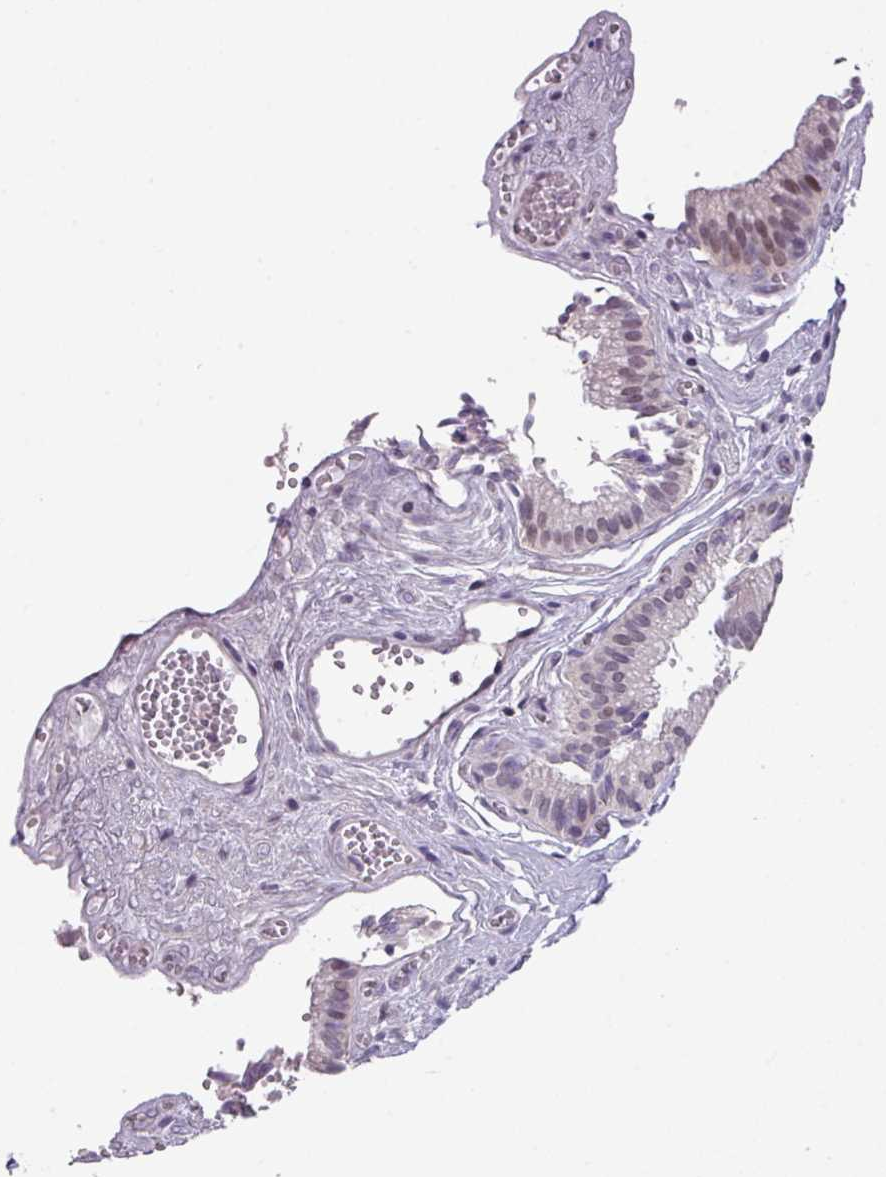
{"staining": {"intensity": "moderate", "quantity": "25%-75%", "location": "nuclear"}, "tissue": "gallbladder", "cell_type": "Glandular cells", "image_type": "normal", "snomed": [{"axis": "morphology", "description": "Normal tissue, NOS"}, {"axis": "topography", "description": "Gallbladder"}, {"axis": "topography", "description": "Peripheral nerve tissue"}], "caption": "Immunohistochemical staining of normal human gallbladder exhibits moderate nuclear protein positivity in approximately 25%-75% of glandular cells.", "gene": "ZFP3", "patient": {"sex": "male", "age": 17}}